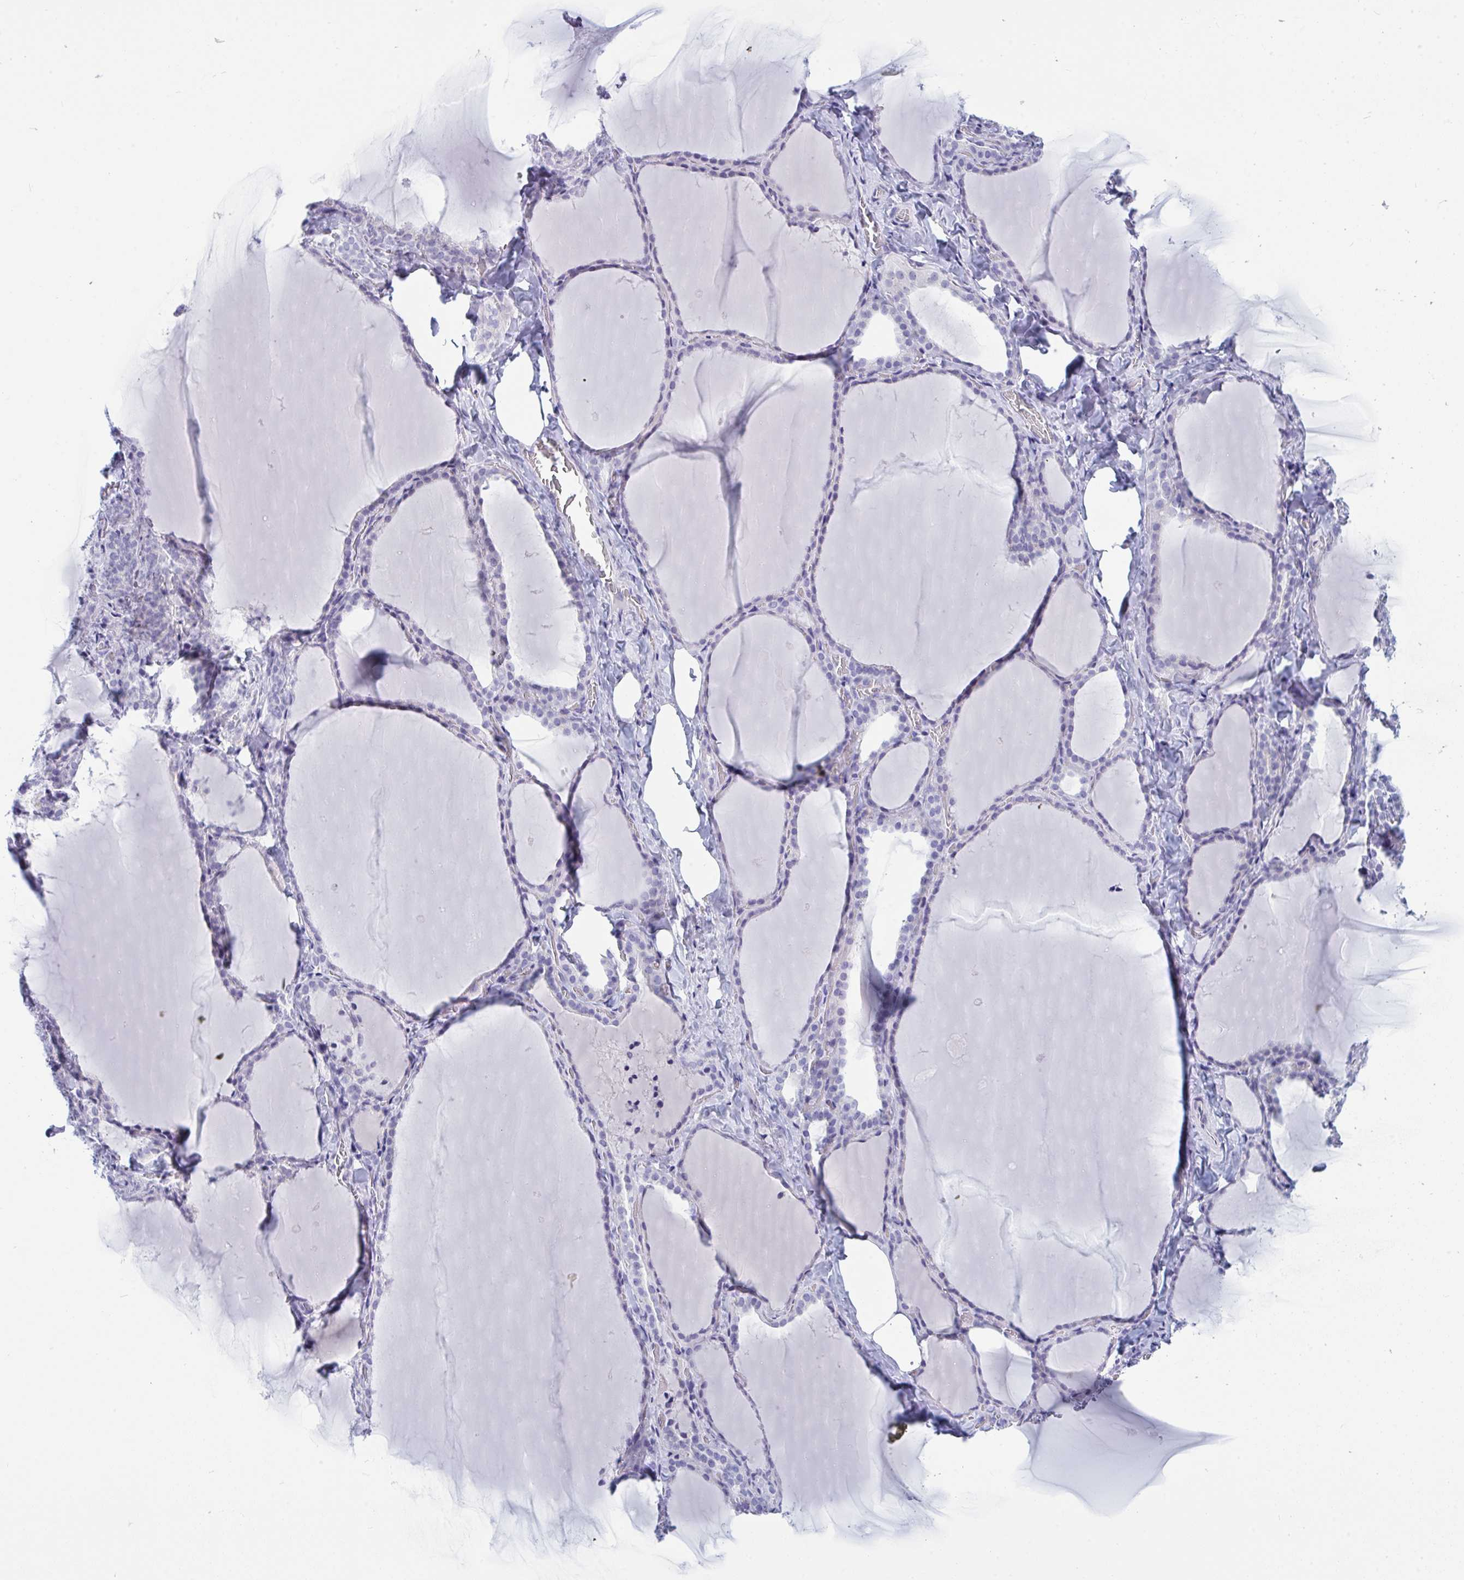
{"staining": {"intensity": "negative", "quantity": "none", "location": "none"}, "tissue": "thyroid gland", "cell_type": "Glandular cells", "image_type": "normal", "snomed": [{"axis": "morphology", "description": "Normal tissue, NOS"}, {"axis": "topography", "description": "Thyroid gland"}], "caption": "Photomicrograph shows no significant protein positivity in glandular cells of benign thyroid gland.", "gene": "PRDM9", "patient": {"sex": "female", "age": 22}}